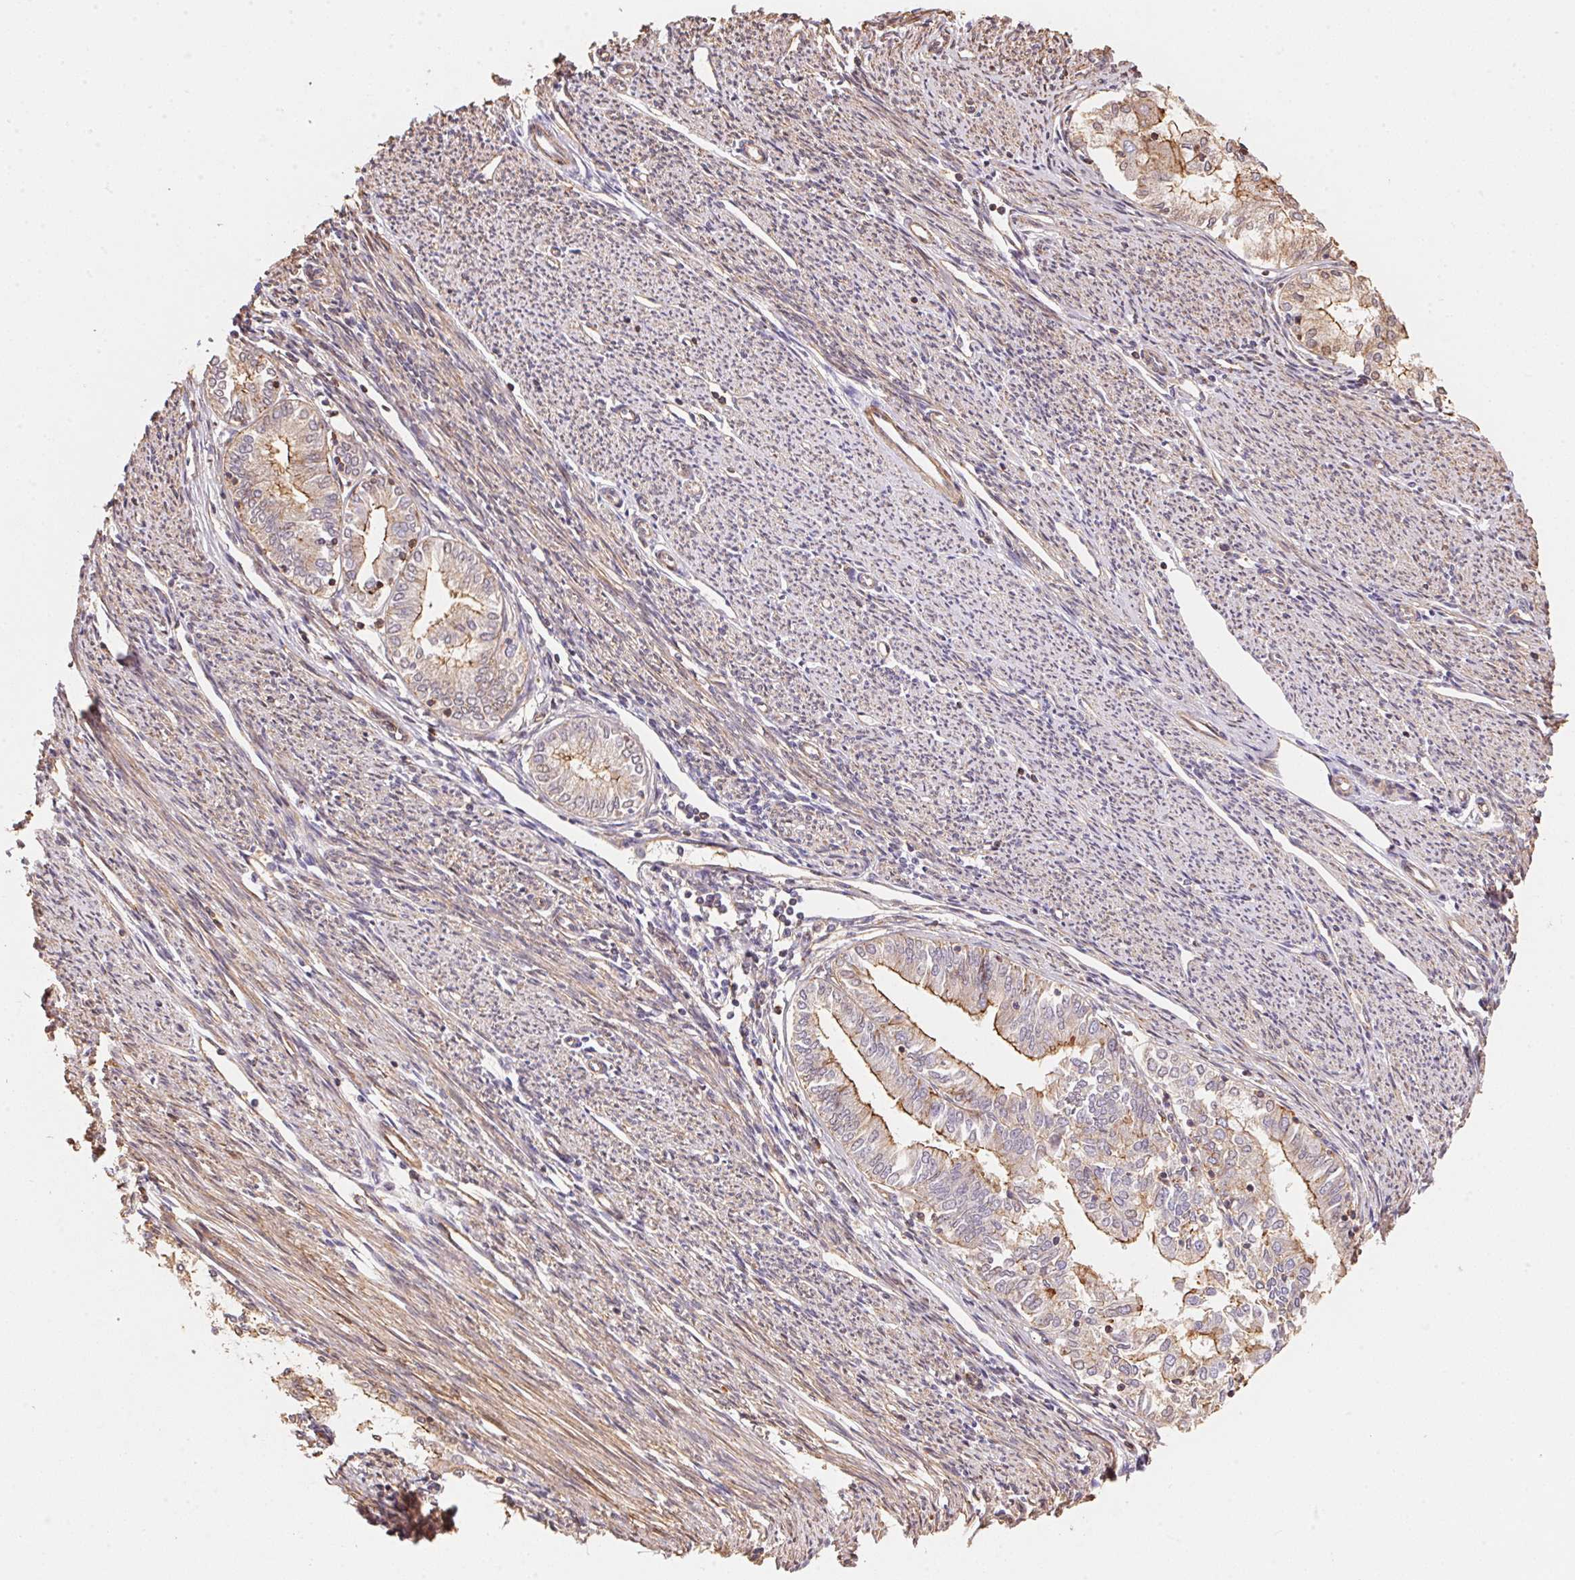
{"staining": {"intensity": "moderate", "quantity": "25%-75%", "location": "cytoplasmic/membranous"}, "tissue": "endometrial cancer", "cell_type": "Tumor cells", "image_type": "cancer", "snomed": [{"axis": "morphology", "description": "Adenocarcinoma, NOS"}, {"axis": "topography", "description": "Endometrium"}], "caption": "Adenocarcinoma (endometrial) tissue exhibits moderate cytoplasmic/membranous staining in about 25%-75% of tumor cells, visualized by immunohistochemistry.", "gene": "FRAS1", "patient": {"sex": "female", "age": 79}}